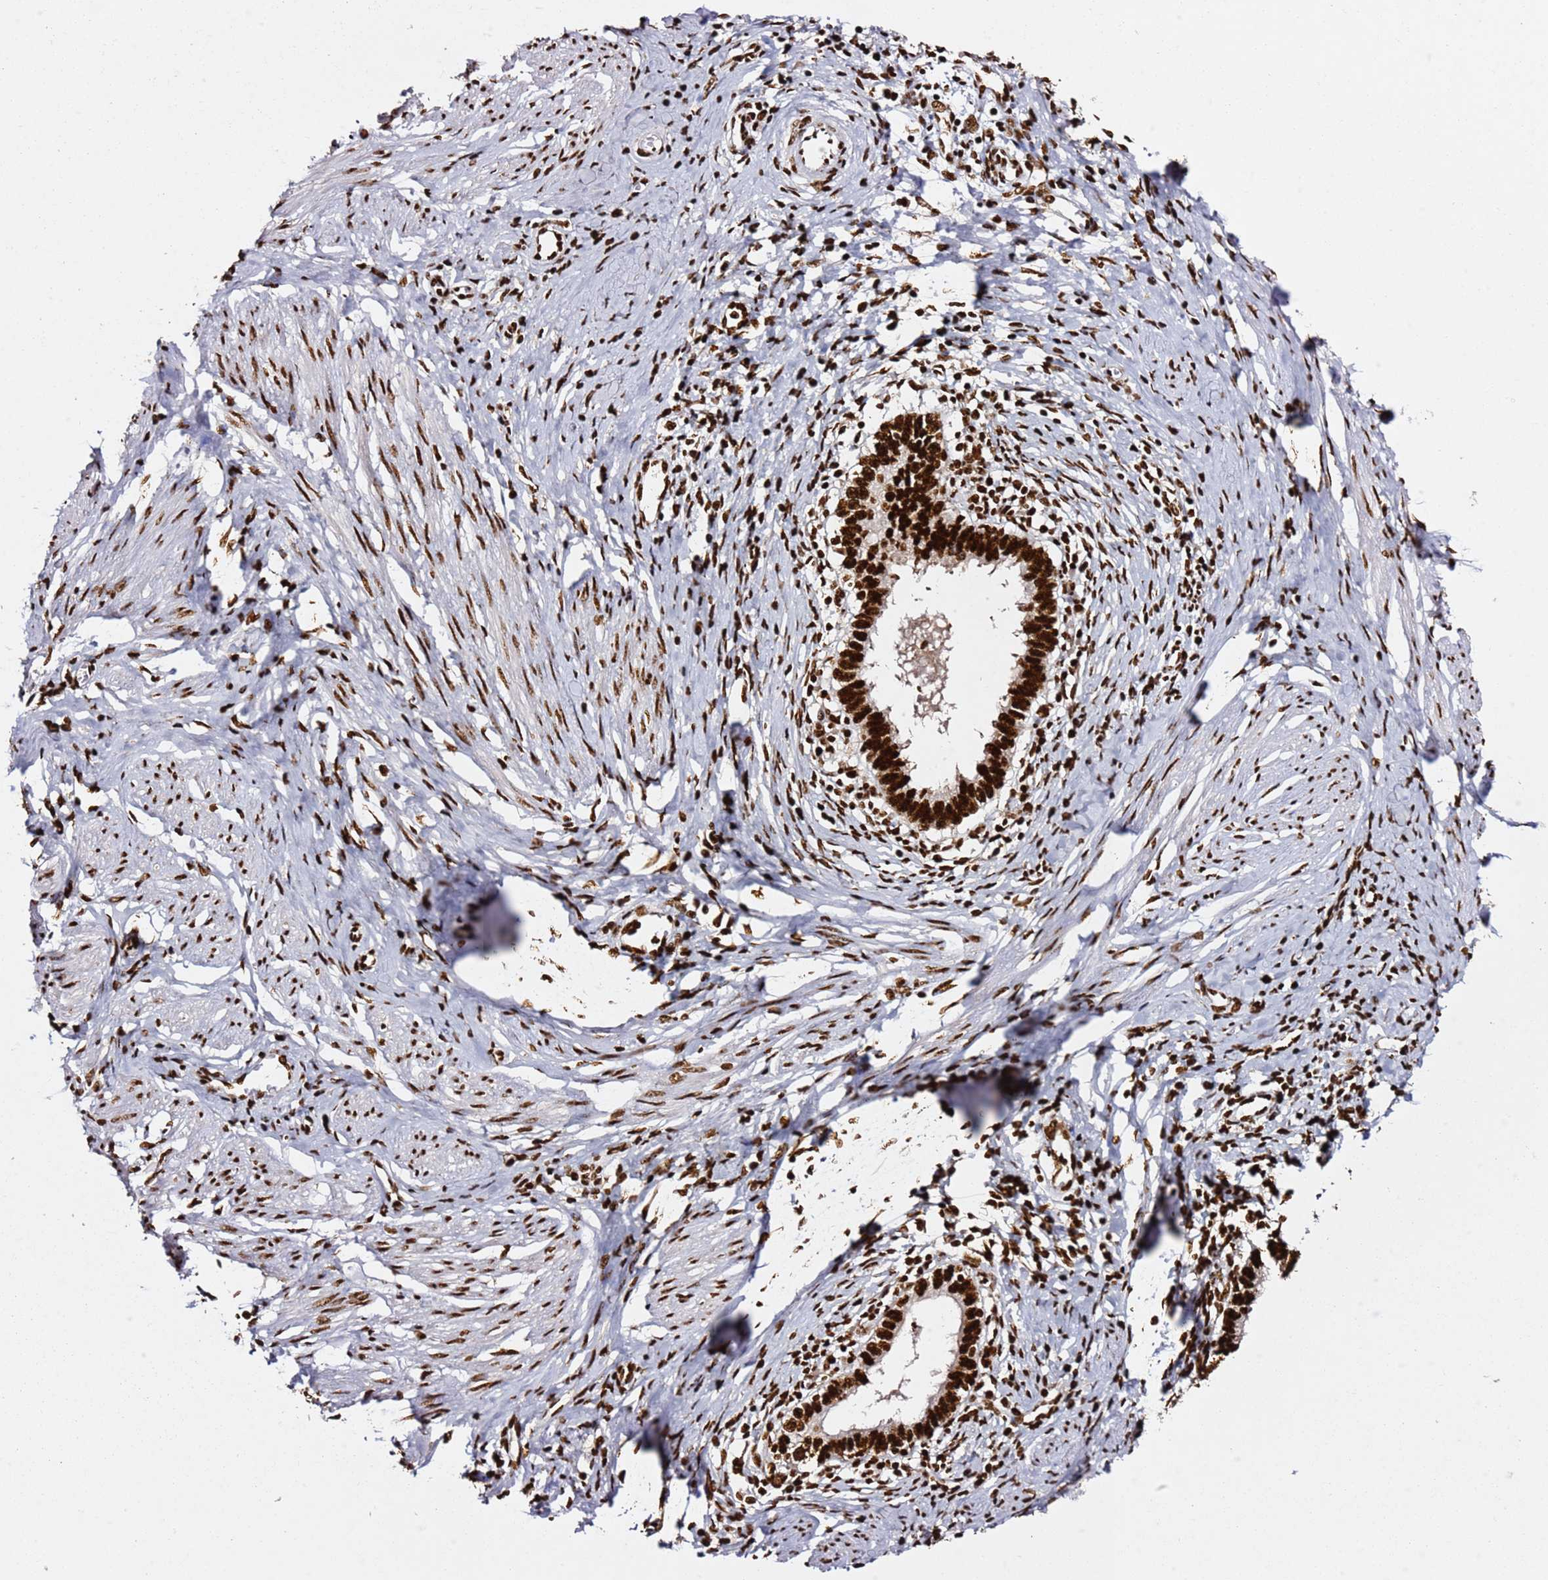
{"staining": {"intensity": "strong", "quantity": ">75%", "location": "nuclear"}, "tissue": "cervical cancer", "cell_type": "Tumor cells", "image_type": "cancer", "snomed": [{"axis": "morphology", "description": "Adenocarcinoma, NOS"}, {"axis": "topography", "description": "Cervix"}], "caption": "Tumor cells demonstrate high levels of strong nuclear expression in approximately >75% of cells in human adenocarcinoma (cervical). Ihc stains the protein of interest in brown and the nuclei are stained blue.", "gene": "C6orf226", "patient": {"sex": "female", "age": 36}}